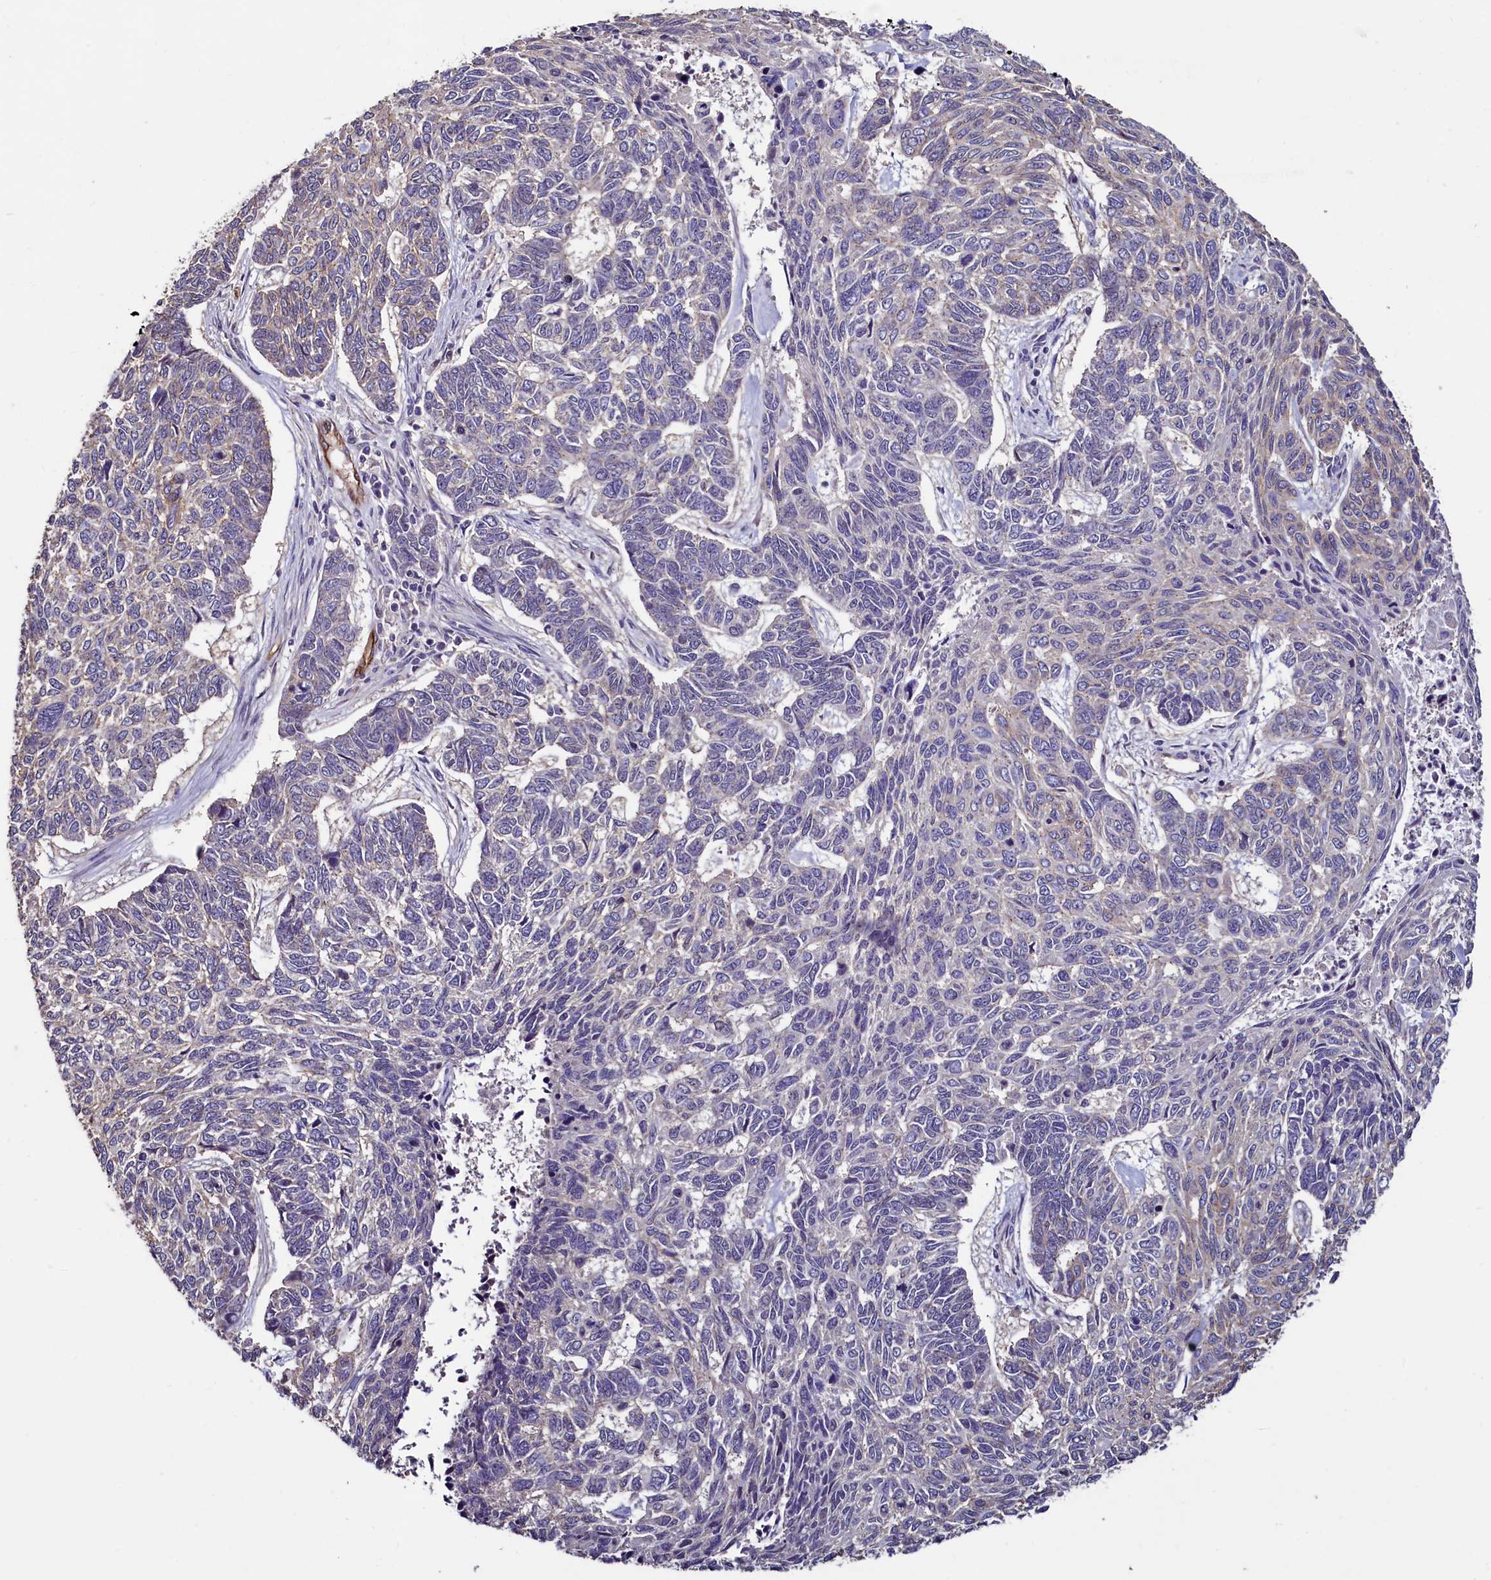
{"staining": {"intensity": "negative", "quantity": "none", "location": "none"}, "tissue": "skin cancer", "cell_type": "Tumor cells", "image_type": "cancer", "snomed": [{"axis": "morphology", "description": "Basal cell carcinoma"}, {"axis": "topography", "description": "Skin"}], "caption": "IHC of human basal cell carcinoma (skin) shows no positivity in tumor cells.", "gene": "PALM", "patient": {"sex": "female", "age": 65}}